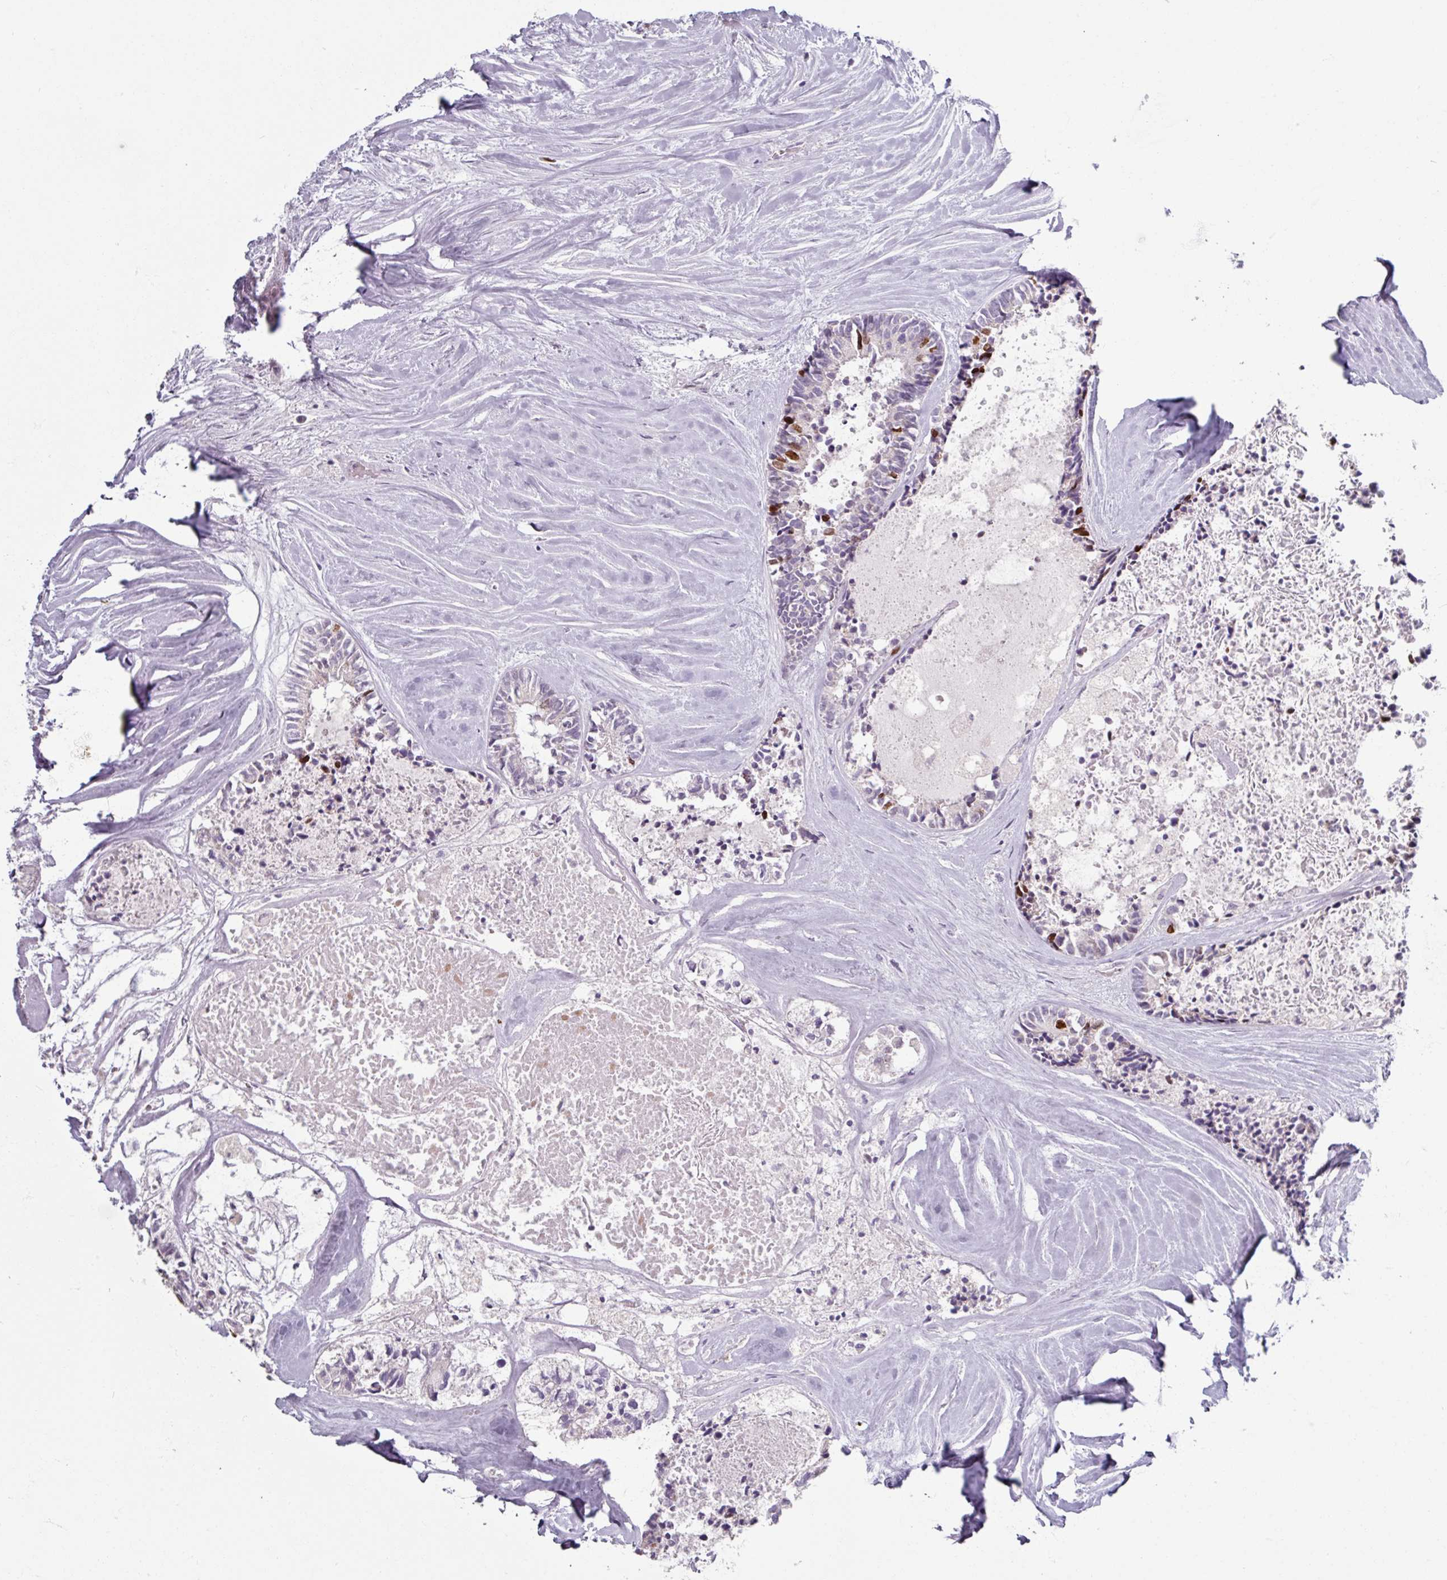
{"staining": {"intensity": "strong", "quantity": "<25%", "location": "nuclear"}, "tissue": "colorectal cancer", "cell_type": "Tumor cells", "image_type": "cancer", "snomed": [{"axis": "morphology", "description": "Adenocarcinoma, NOS"}, {"axis": "topography", "description": "Colon"}, {"axis": "topography", "description": "Rectum"}], "caption": "Strong nuclear positivity is present in about <25% of tumor cells in colorectal cancer. The staining was performed using DAB (3,3'-diaminobenzidine) to visualize the protein expression in brown, while the nuclei were stained in blue with hematoxylin (Magnification: 20x).", "gene": "ATAD2", "patient": {"sex": "male", "age": 57}}